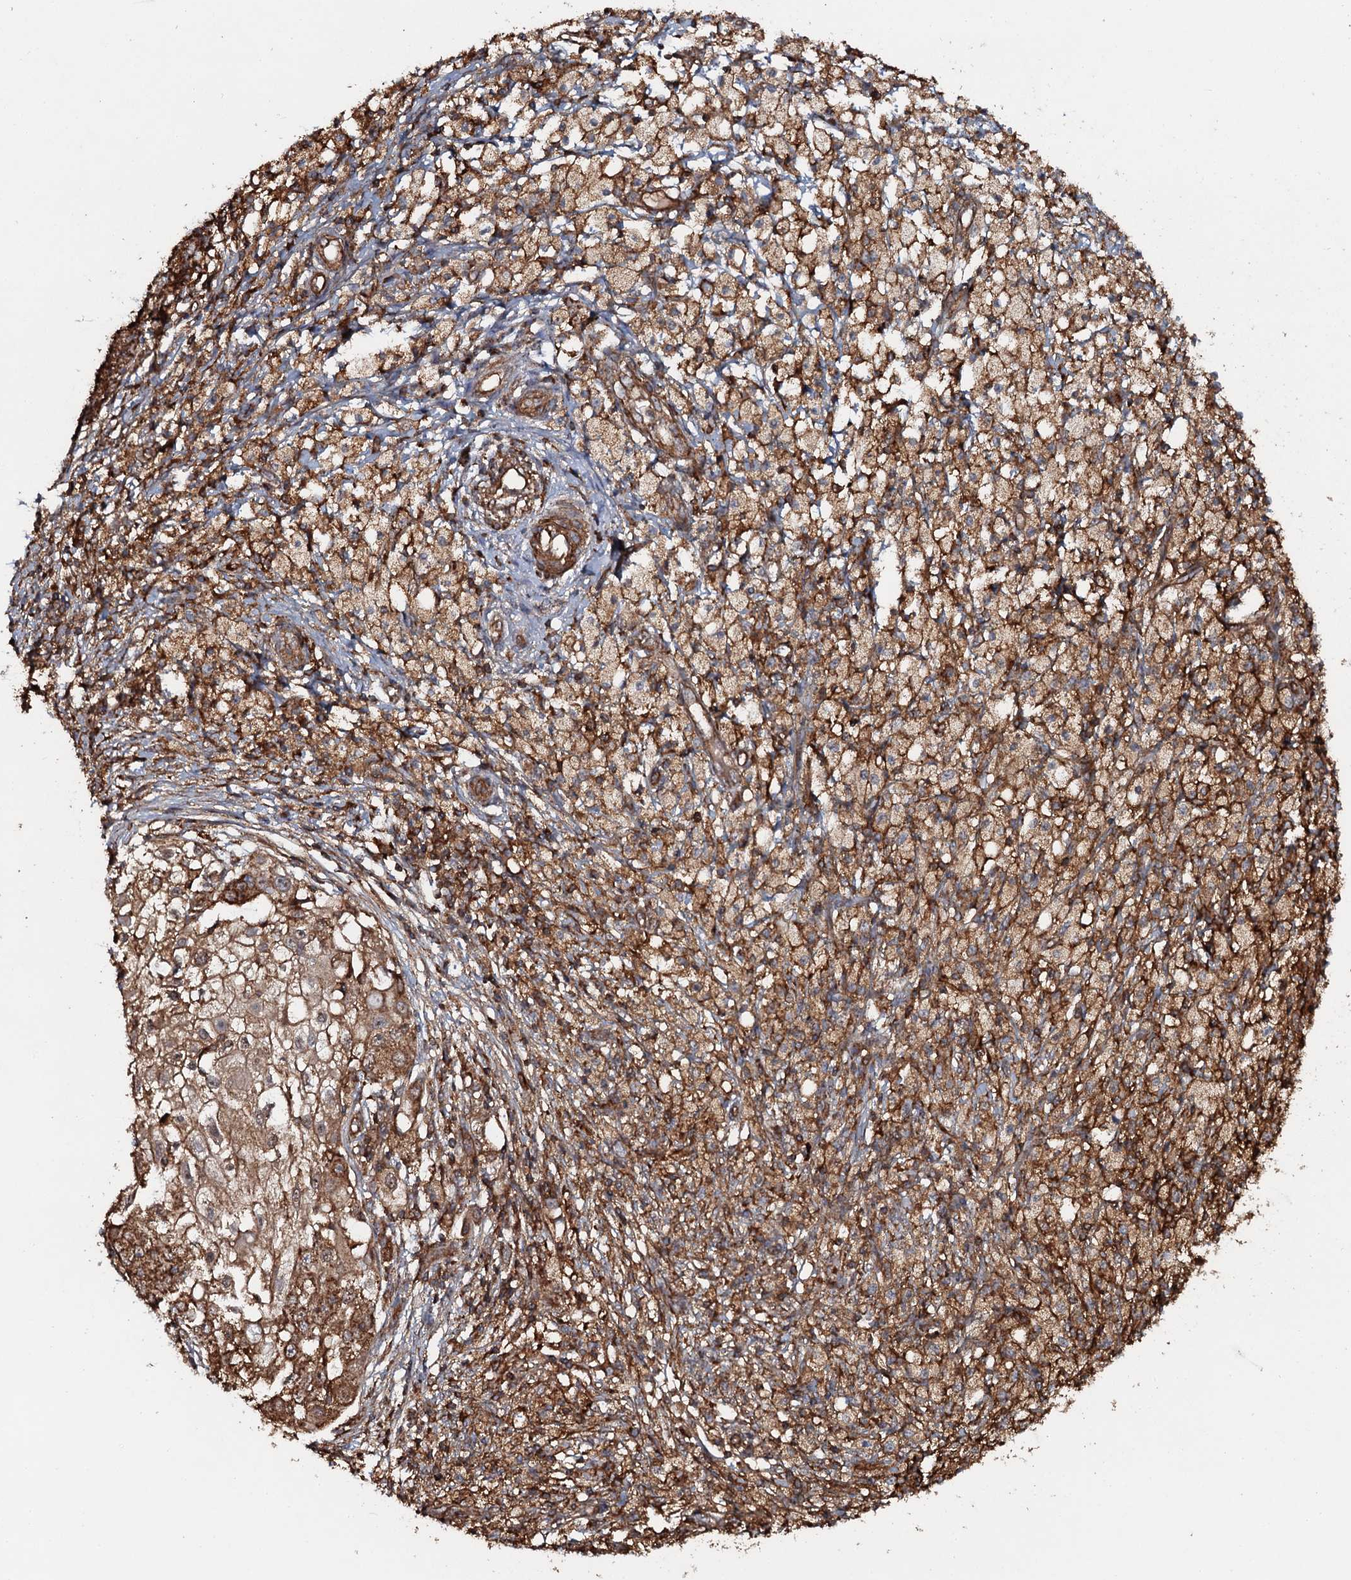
{"staining": {"intensity": "moderate", "quantity": ">75%", "location": "cytoplasmic/membranous"}, "tissue": "ovarian cancer", "cell_type": "Tumor cells", "image_type": "cancer", "snomed": [{"axis": "morphology", "description": "Carcinoma, endometroid"}, {"axis": "topography", "description": "Ovary"}], "caption": "Human ovarian cancer stained with a protein marker displays moderate staining in tumor cells.", "gene": "VWA8", "patient": {"sex": "female", "age": 42}}